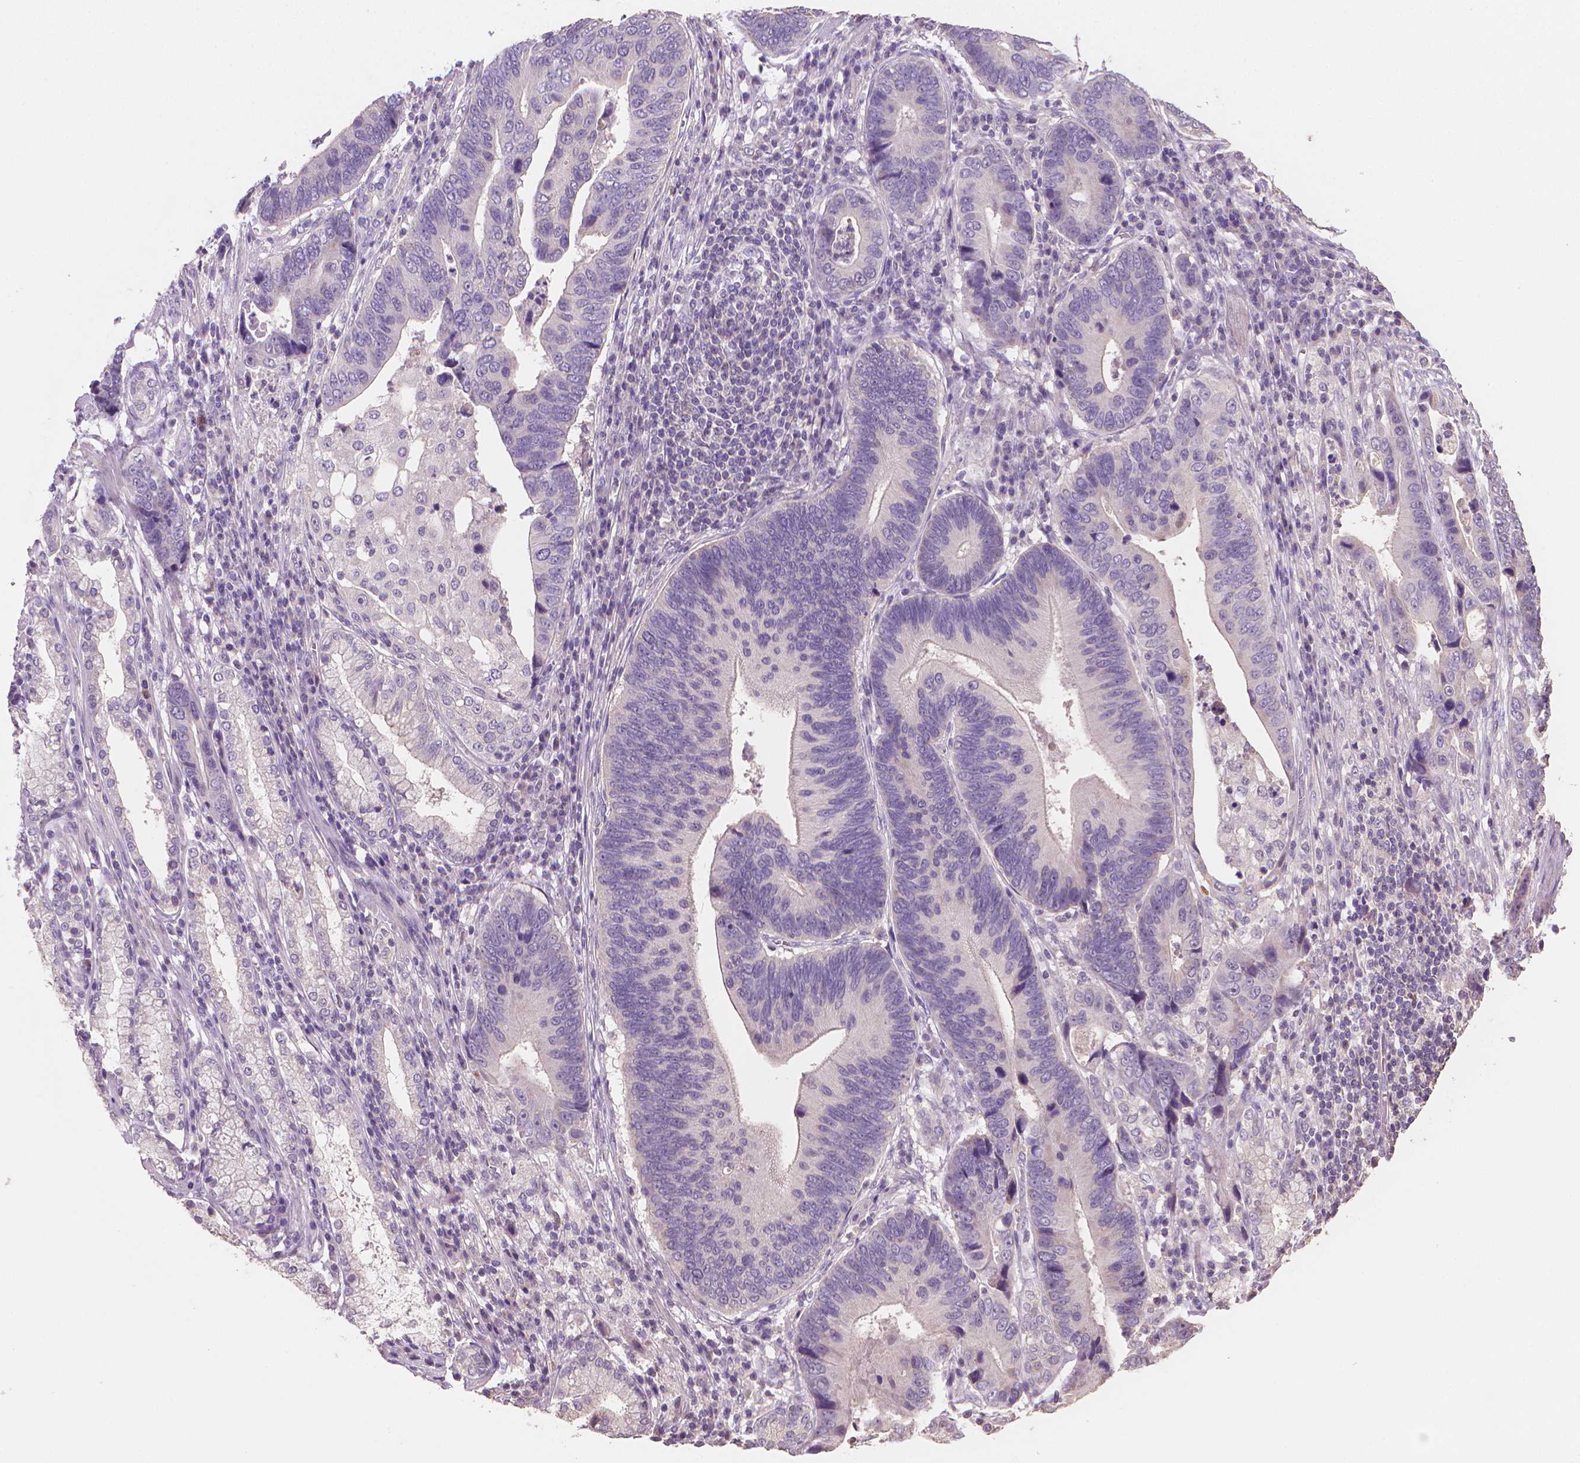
{"staining": {"intensity": "negative", "quantity": "none", "location": "none"}, "tissue": "stomach cancer", "cell_type": "Tumor cells", "image_type": "cancer", "snomed": [{"axis": "morphology", "description": "Adenocarcinoma, NOS"}, {"axis": "topography", "description": "Stomach"}], "caption": "DAB (3,3'-diaminobenzidine) immunohistochemical staining of human stomach cancer displays no significant staining in tumor cells.", "gene": "CATIP", "patient": {"sex": "male", "age": 84}}